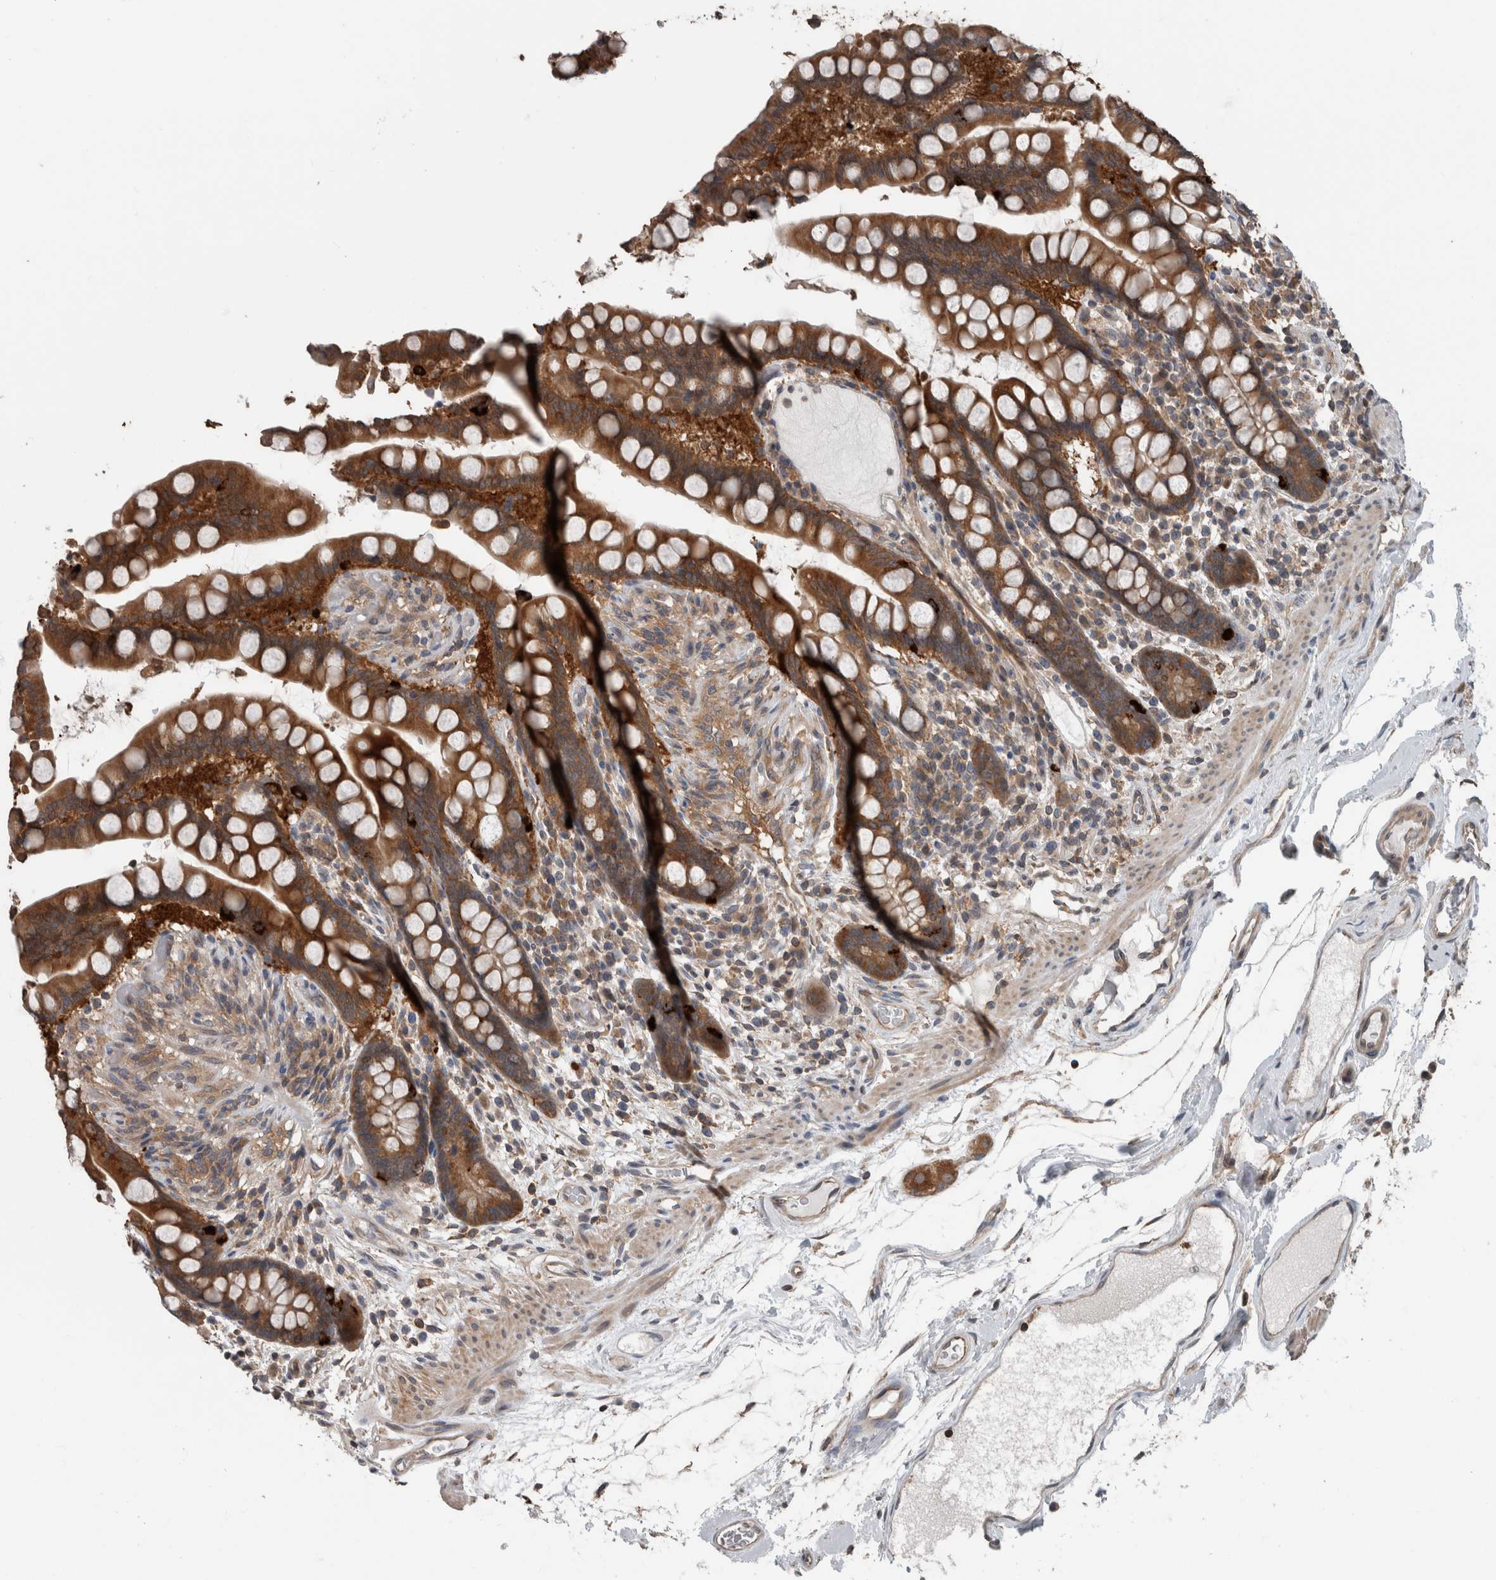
{"staining": {"intensity": "moderate", "quantity": ">75%", "location": "cytoplasmic/membranous"}, "tissue": "colon", "cell_type": "Endothelial cells", "image_type": "normal", "snomed": [{"axis": "morphology", "description": "Normal tissue, NOS"}, {"axis": "topography", "description": "Colon"}], "caption": "DAB (3,3'-diaminobenzidine) immunohistochemical staining of normal colon displays moderate cytoplasmic/membranous protein positivity in about >75% of endothelial cells.", "gene": "RIOK3", "patient": {"sex": "male", "age": 73}}